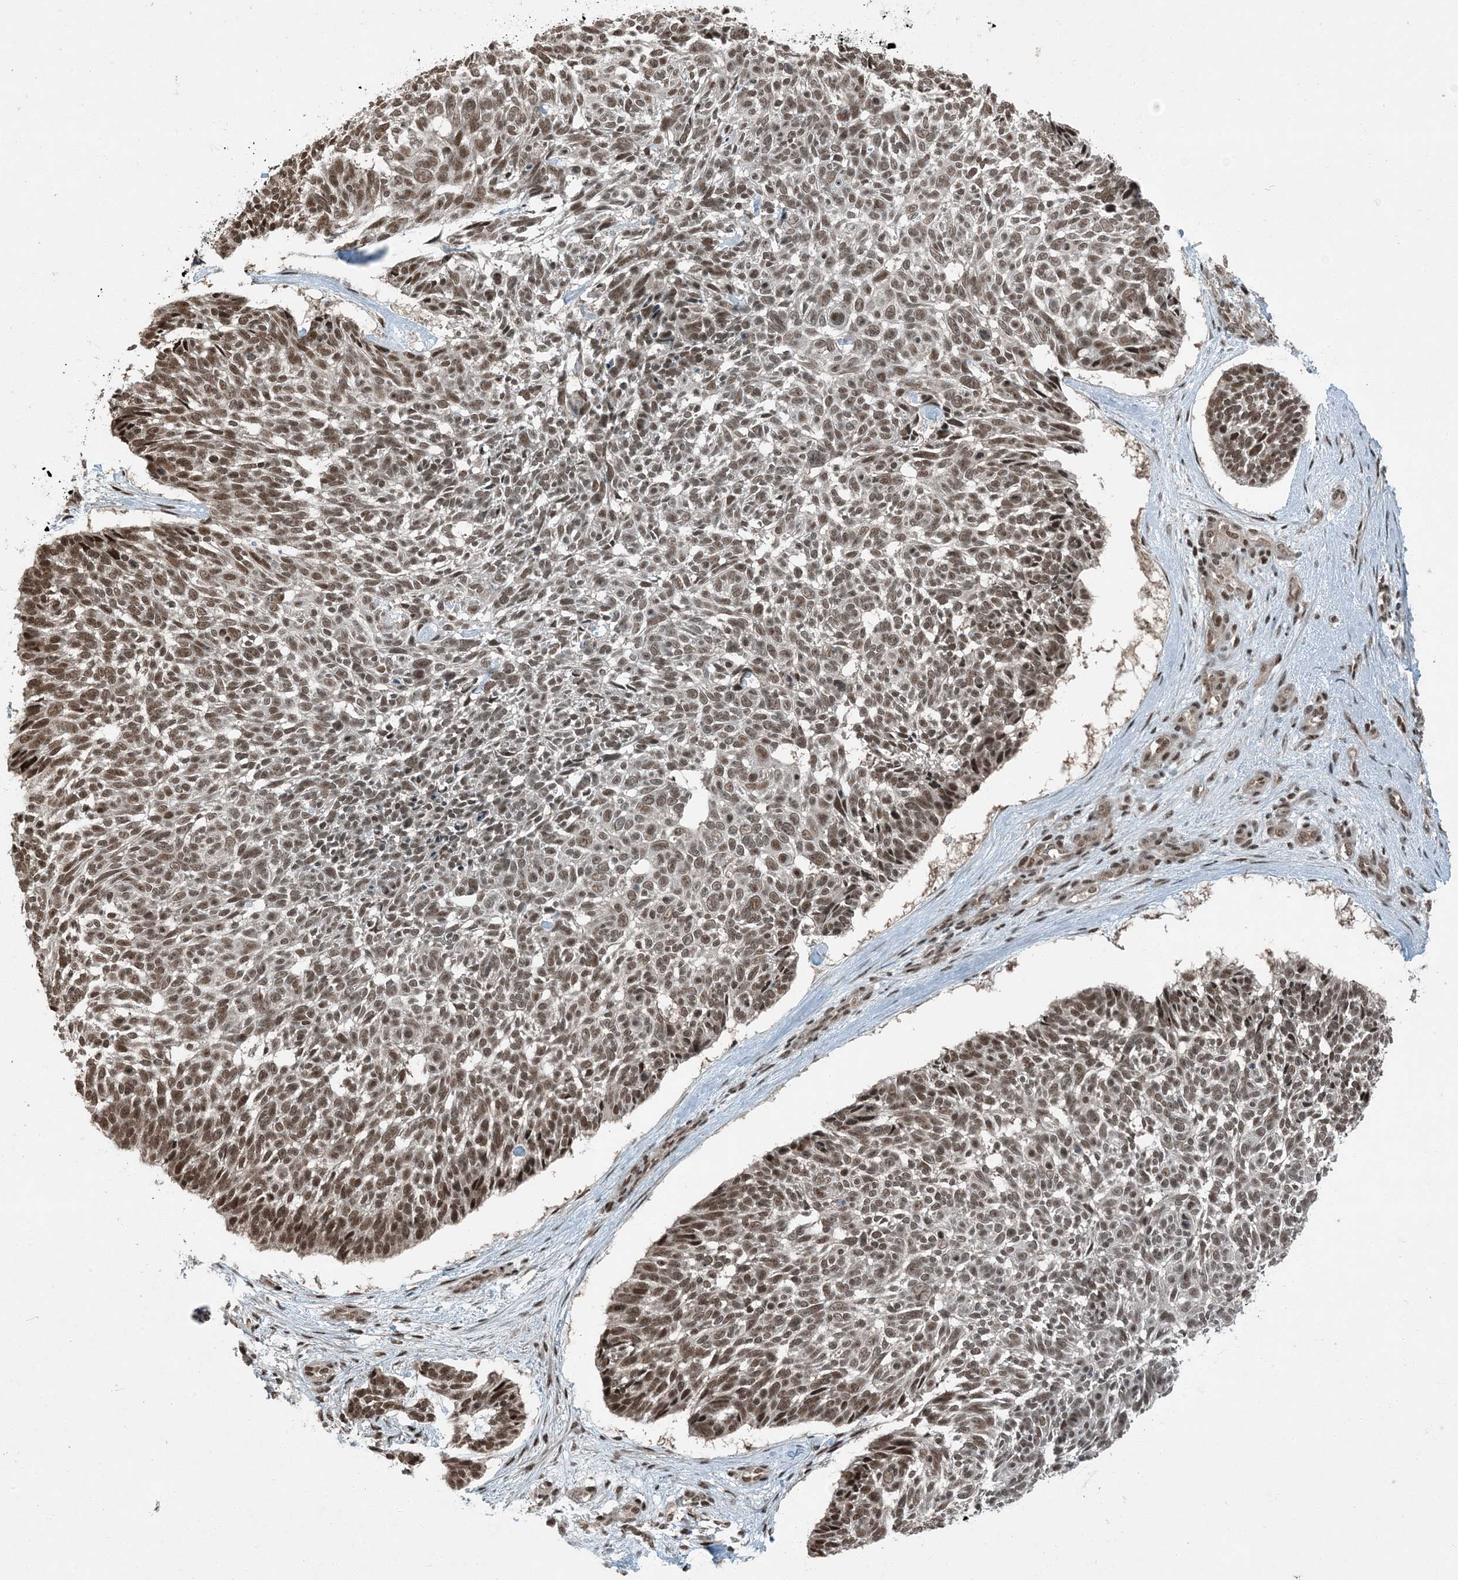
{"staining": {"intensity": "moderate", "quantity": ">75%", "location": "nuclear"}, "tissue": "skin cancer", "cell_type": "Tumor cells", "image_type": "cancer", "snomed": [{"axis": "morphology", "description": "Basal cell carcinoma"}, {"axis": "topography", "description": "Skin"}], "caption": "Tumor cells demonstrate moderate nuclear expression in about >75% of cells in basal cell carcinoma (skin).", "gene": "TRAPPC12", "patient": {"sex": "male", "age": 88}}